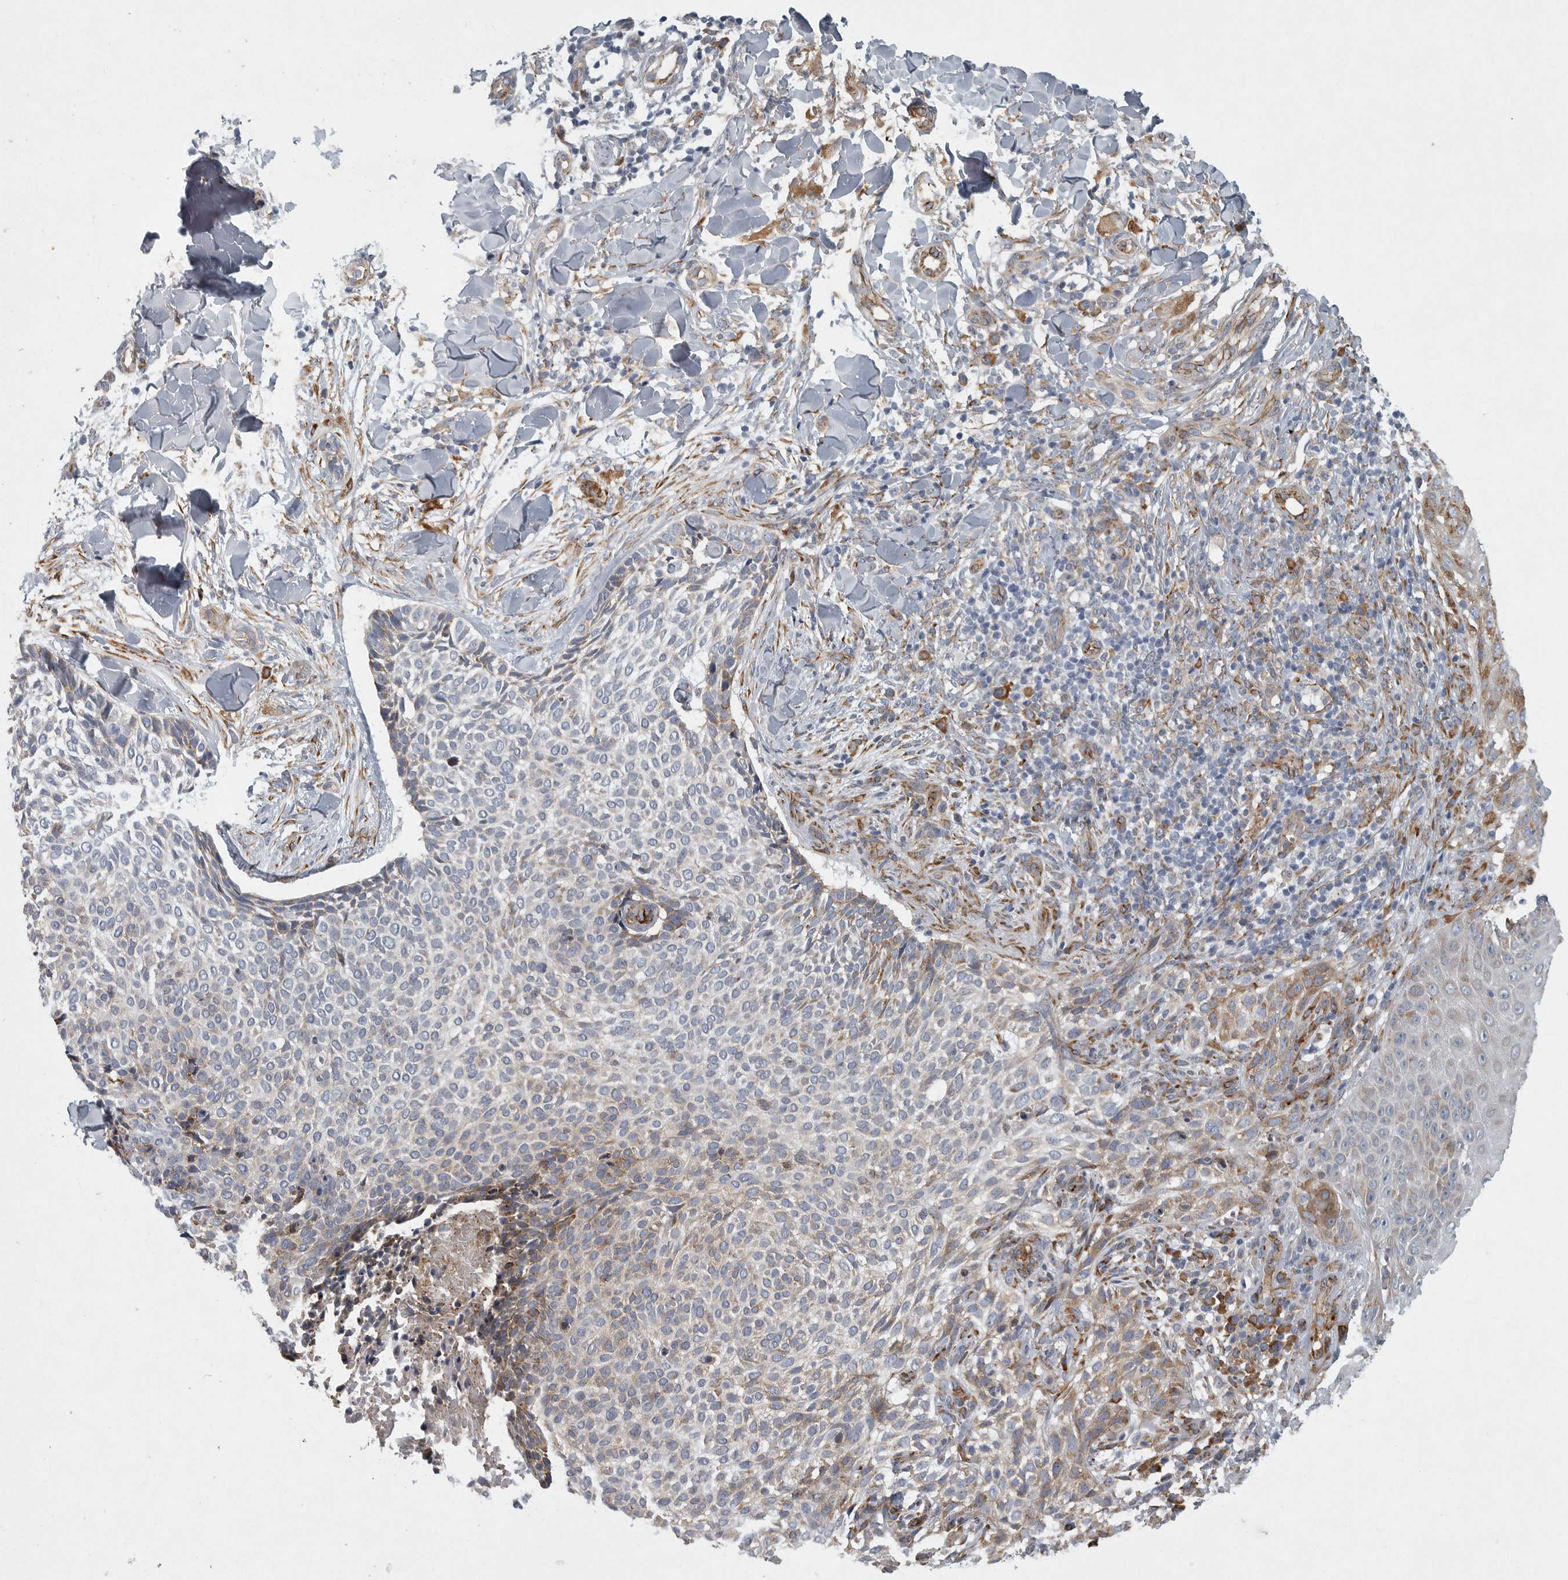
{"staining": {"intensity": "weak", "quantity": "25%-75%", "location": "cytoplasmic/membranous"}, "tissue": "skin cancer", "cell_type": "Tumor cells", "image_type": "cancer", "snomed": [{"axis": "morphology", "description": "Normal tissue, NOS"}, {"axis": "morphology", "description": "Basal cell carcinoma"}, {"axis": "topography", "description": "Skin"}], "caption": "About 25%-75% of tumor cells in human skin basal cell carcinoma display weak cytoplasmic/membranous protein positivity as visualized by brown immunohistochemical staining.", "gene": "MINPP1", "patient": {"sex": "male", "age": 67}}